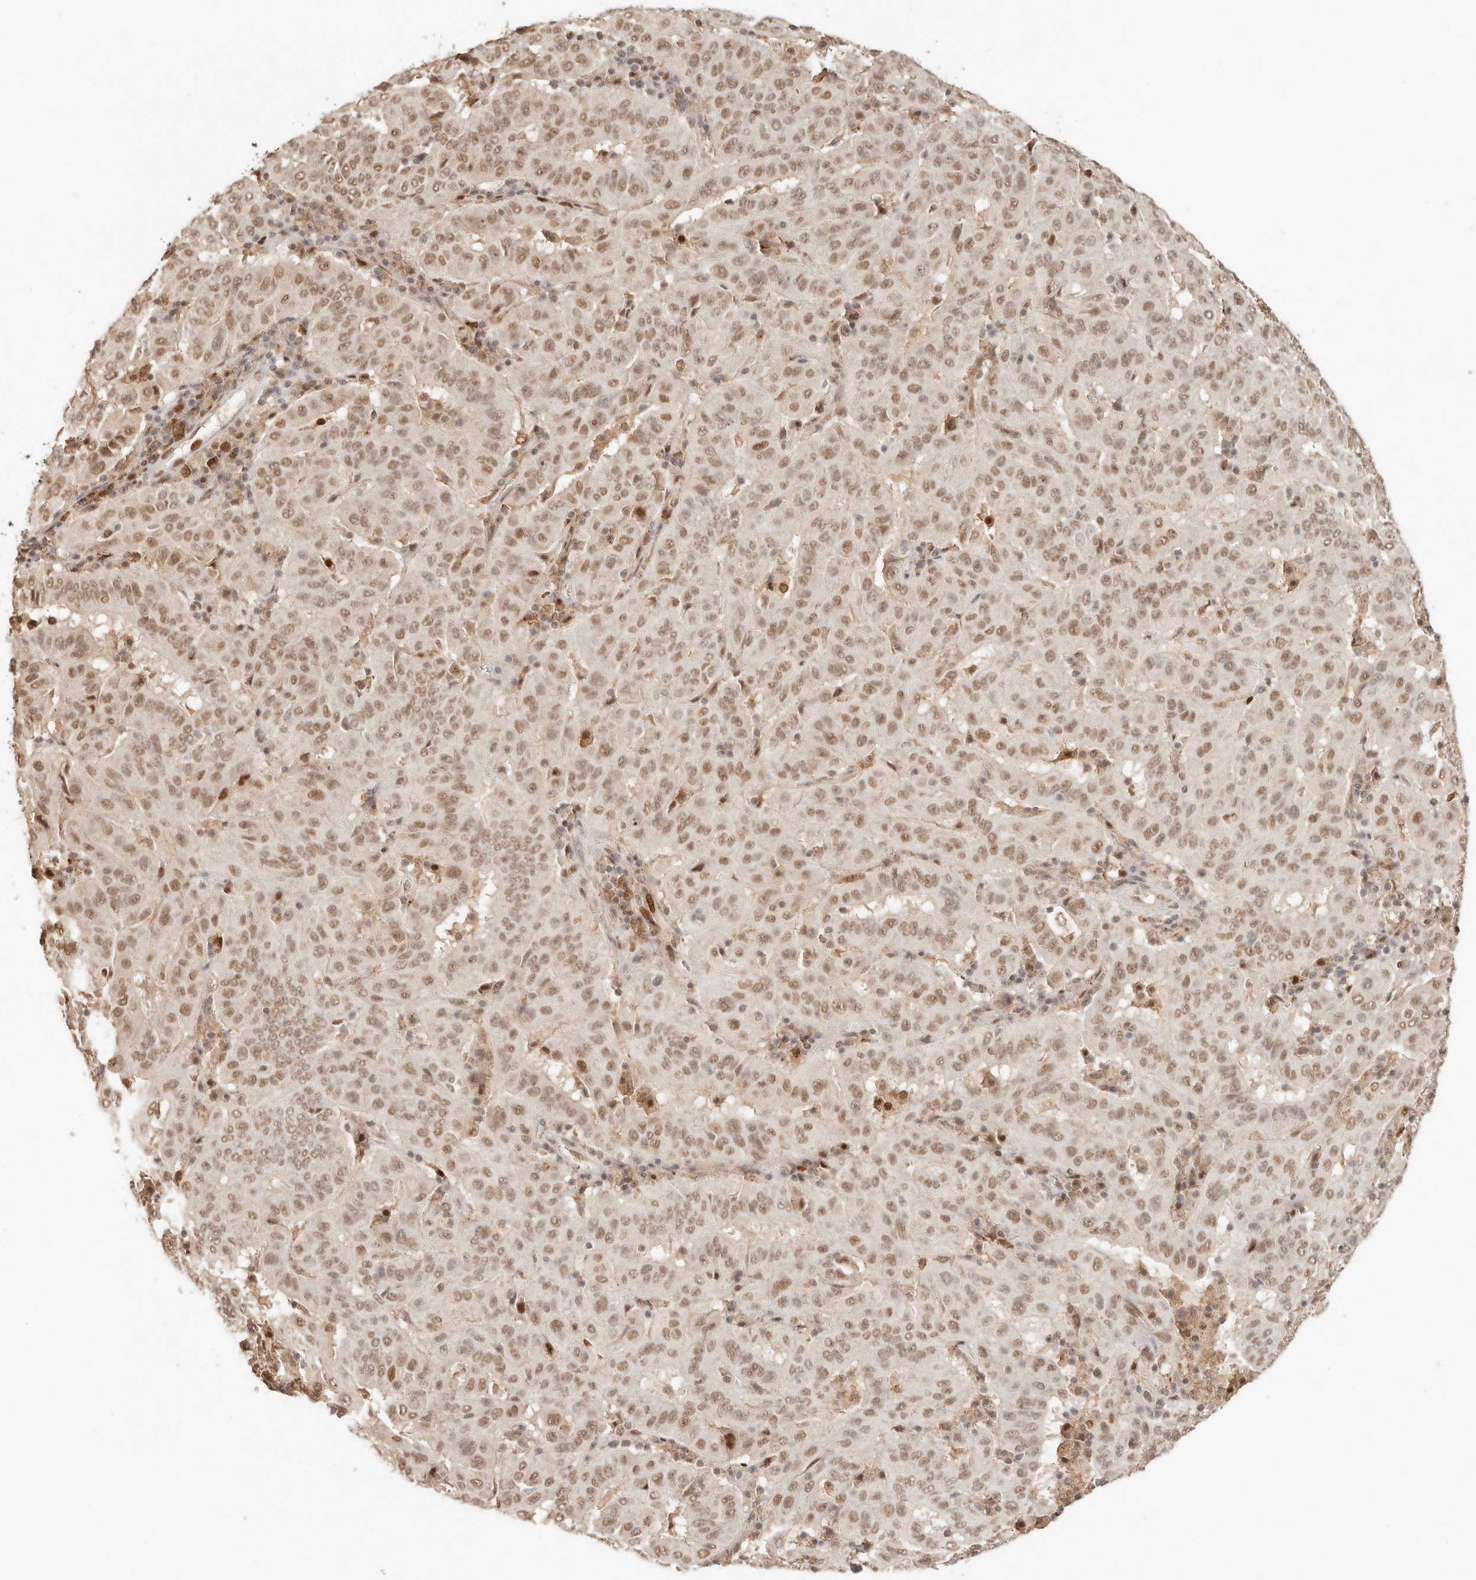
{"staining": {"intensity": "moderate", "quantity": ">75%", "location": "nuclear"}, "tissue": "pancreatic cancer", "cell_type": "Tumor cells", "image_type": "cancer", "snomed": [{"axis": "morphology", "description": "Adenocarcinoma, NOS"}, {"axis": "topography", "description": "Pancreas"}], "caption": "High-power microscopy captured an immunohistochemistry histopathology image of adenocarcinoma (pancreatic), revealing moderate nuclear staining in about >75% of tumor cells.", "gene": "NPAS2", "patient": {"sex": "male", "age": 63}}